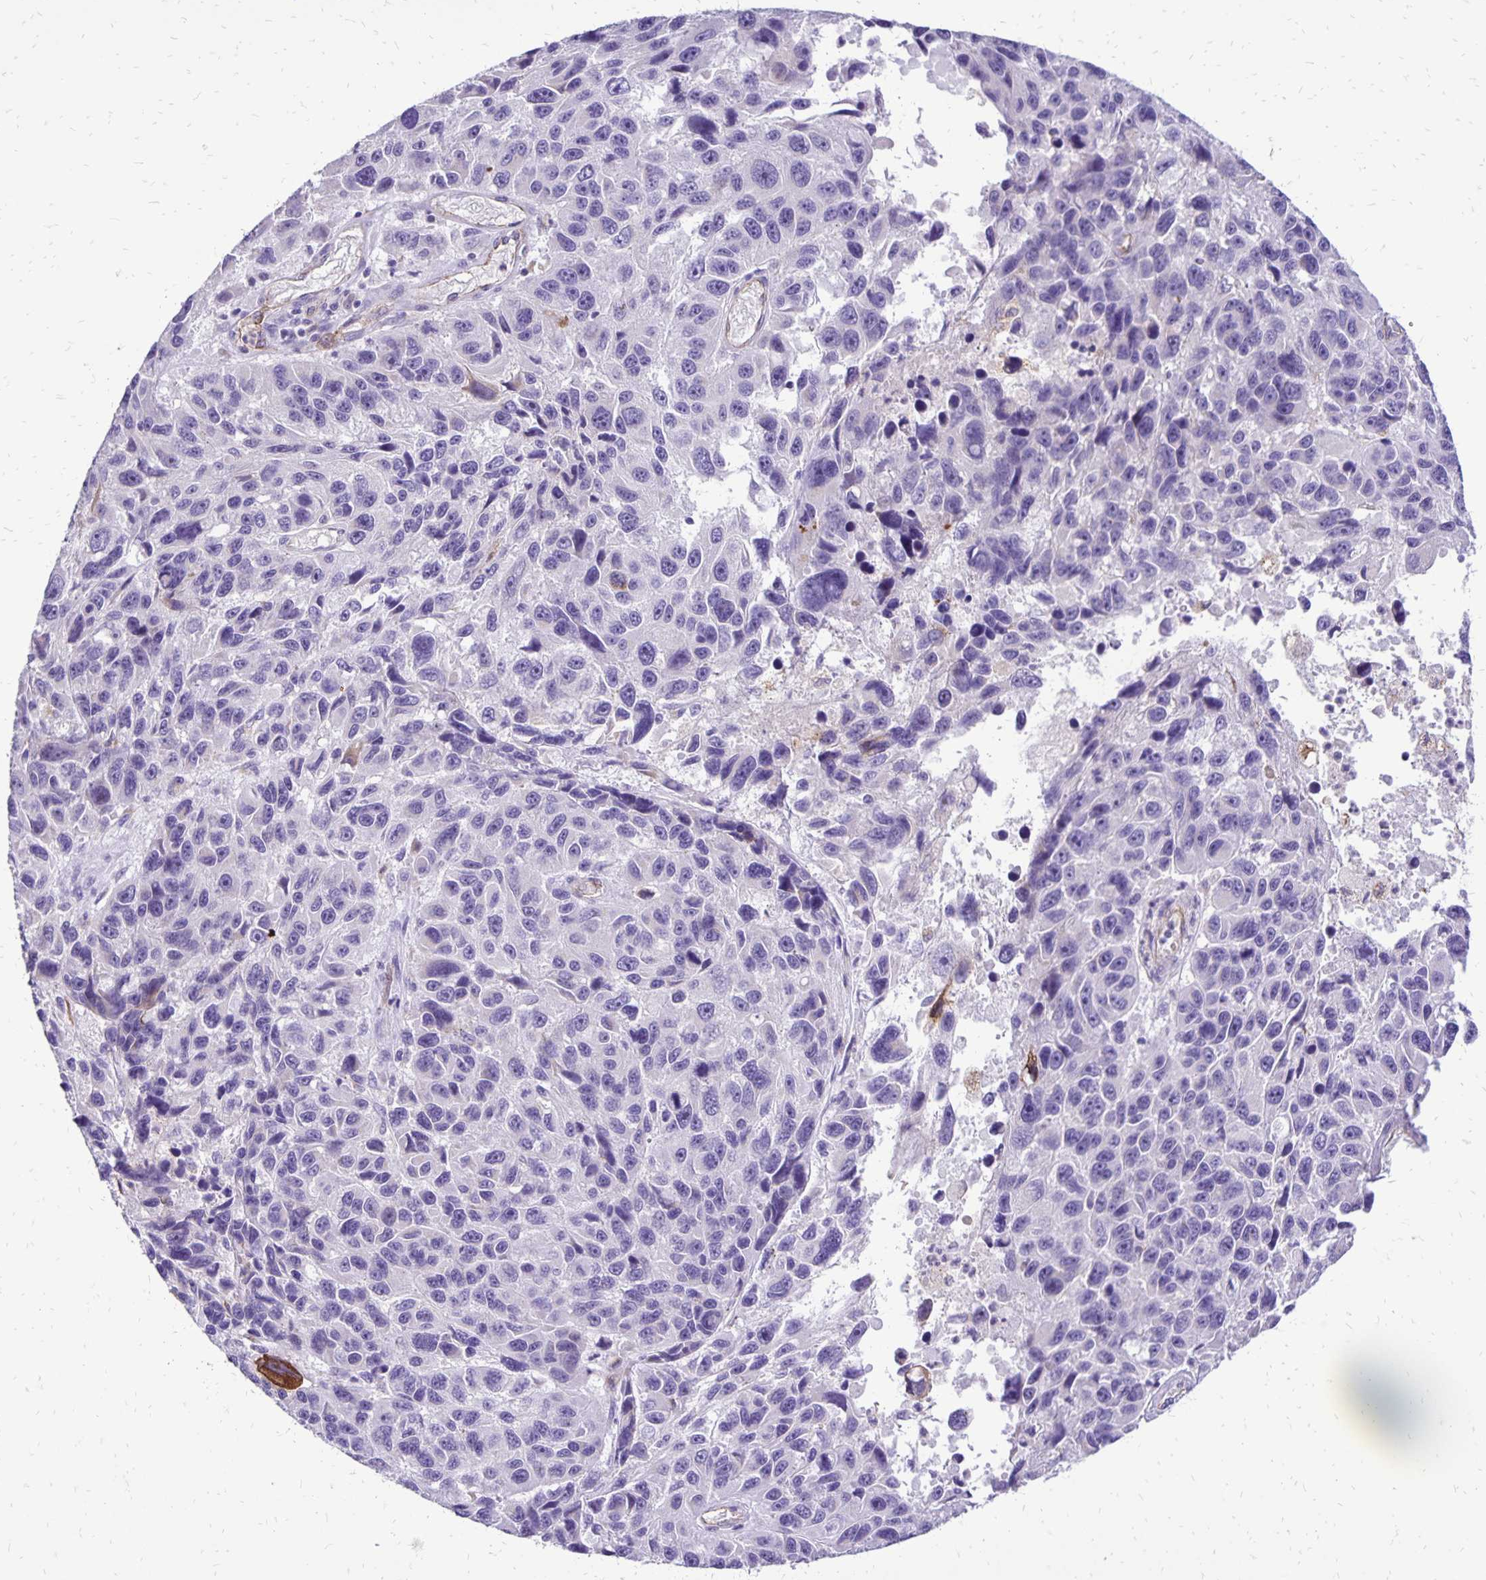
{"staining": {"intensity": "negative", "quantity": "none", "location": "none"}, "tissue": "melanoma", "cell_type": "Tumor cells", "image_type": "cancer", "snomed": [{"axis": "morphology", "description": "Malignant melanoma, NOS"}, {"axis": "topography", "description": "Skin"}], "caption": "There is no significant positivity in tumor cells of melanoma. (Brightfield microscopy of DAB IHC at high magnification).", "gene": "EIF5A", "patient": {"sex": "male", "age": 53}}